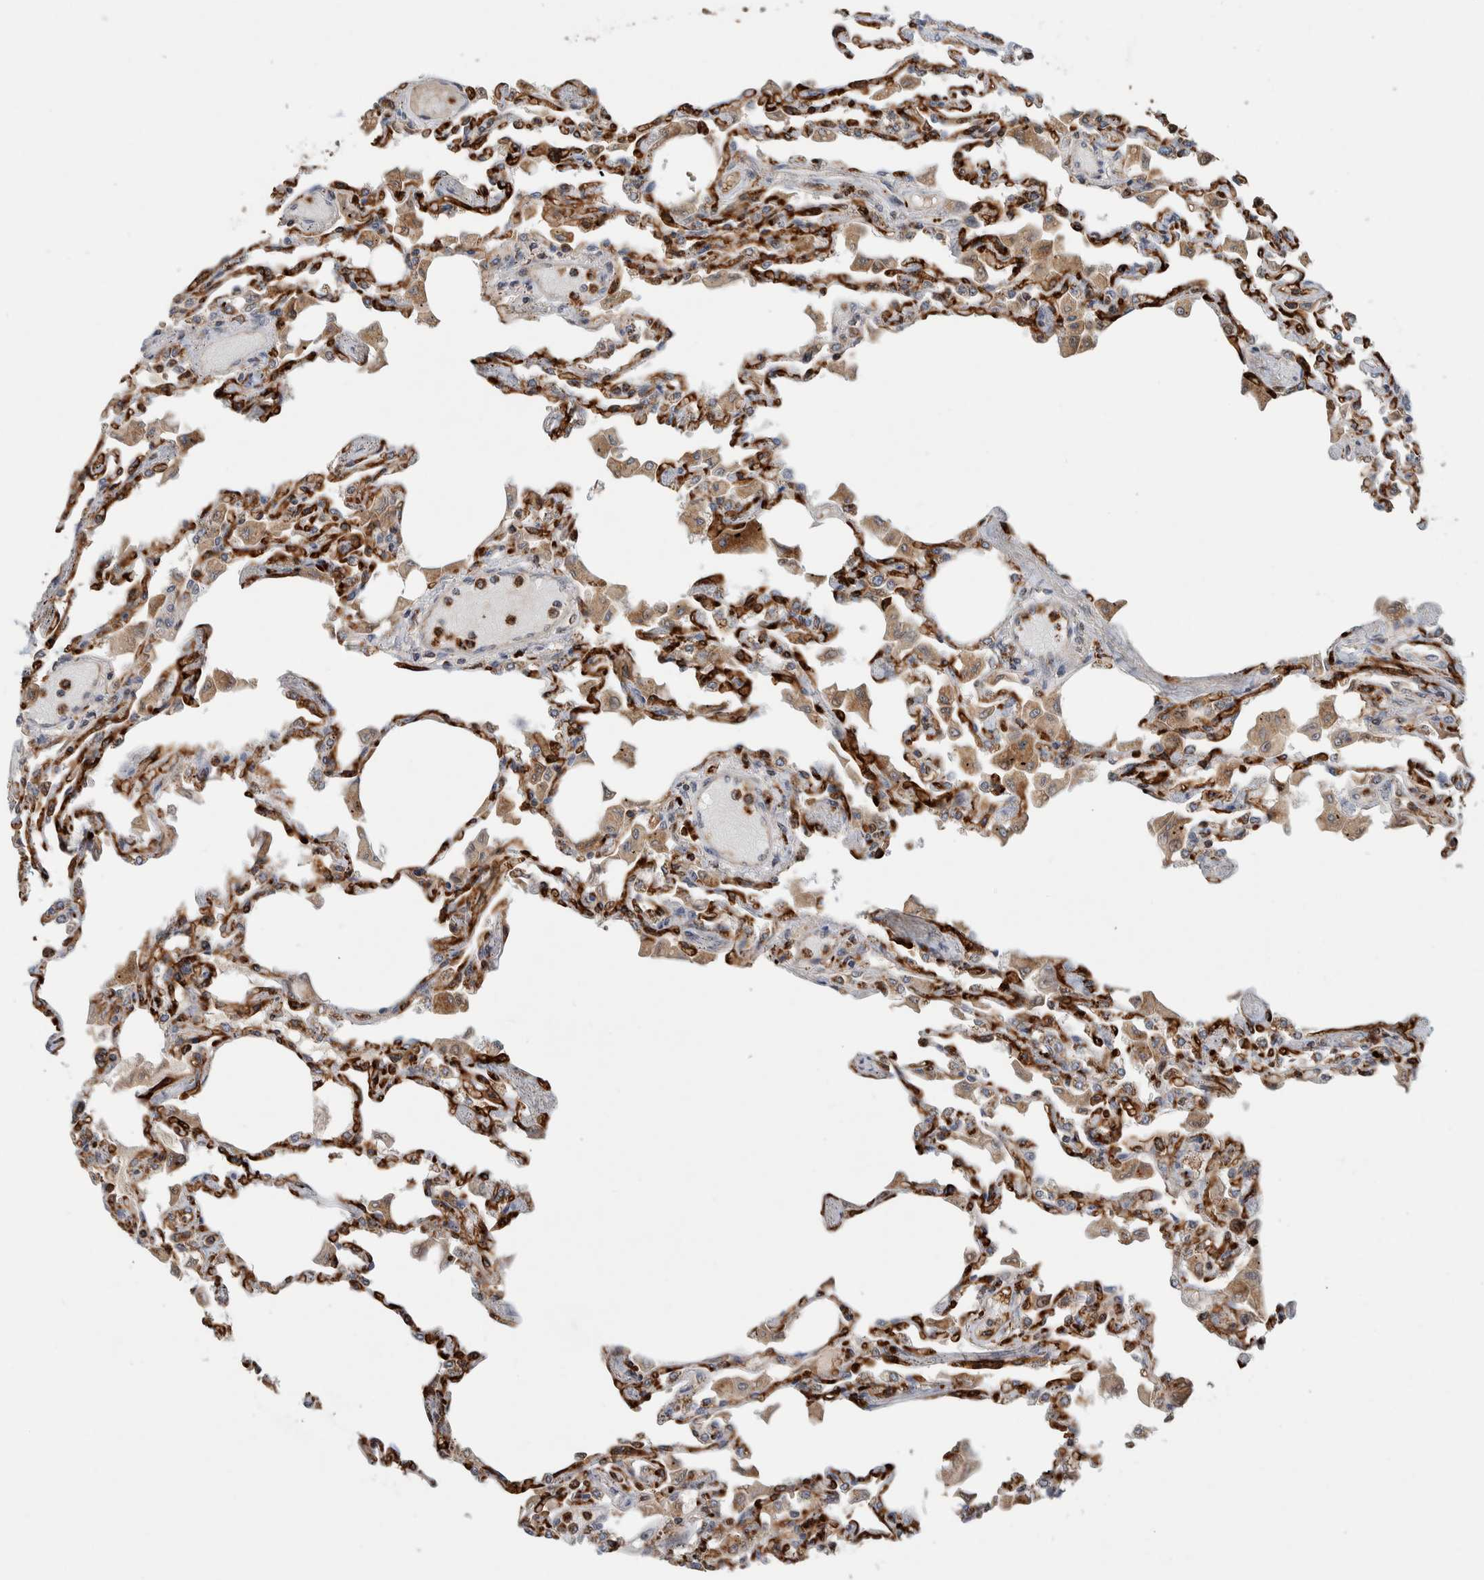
{"staining": {"intensity": "moderate", "quantity": ">75%", "location": "cytoplasmic/membranous"}, "tissue": "lung", "cell_type": "Alveolar cells", "image_type": "normal", "snomed": [{"axis": "morphology", "description": "Normal tissue, NOS"}, {"axis": "topography", "description": "Bronchus"}, {"axis": "topography", "description": "Lung"}], "caption": "Immunohistochemistry staining of normal lung, which demonstrates medium levels of moderate cytoplasmic/membranous expression in about >75% of alveolar cells indicating moderate cytoplasmic/membranous protein staining. The staining was performed using DAB (3,3'-diaminobenzidine) (brown) for protein detection and nuclei were counterstained in hematoxylin (blue).", "gene": "VPS53", "patient": {"sex": "female", "age": 49}}